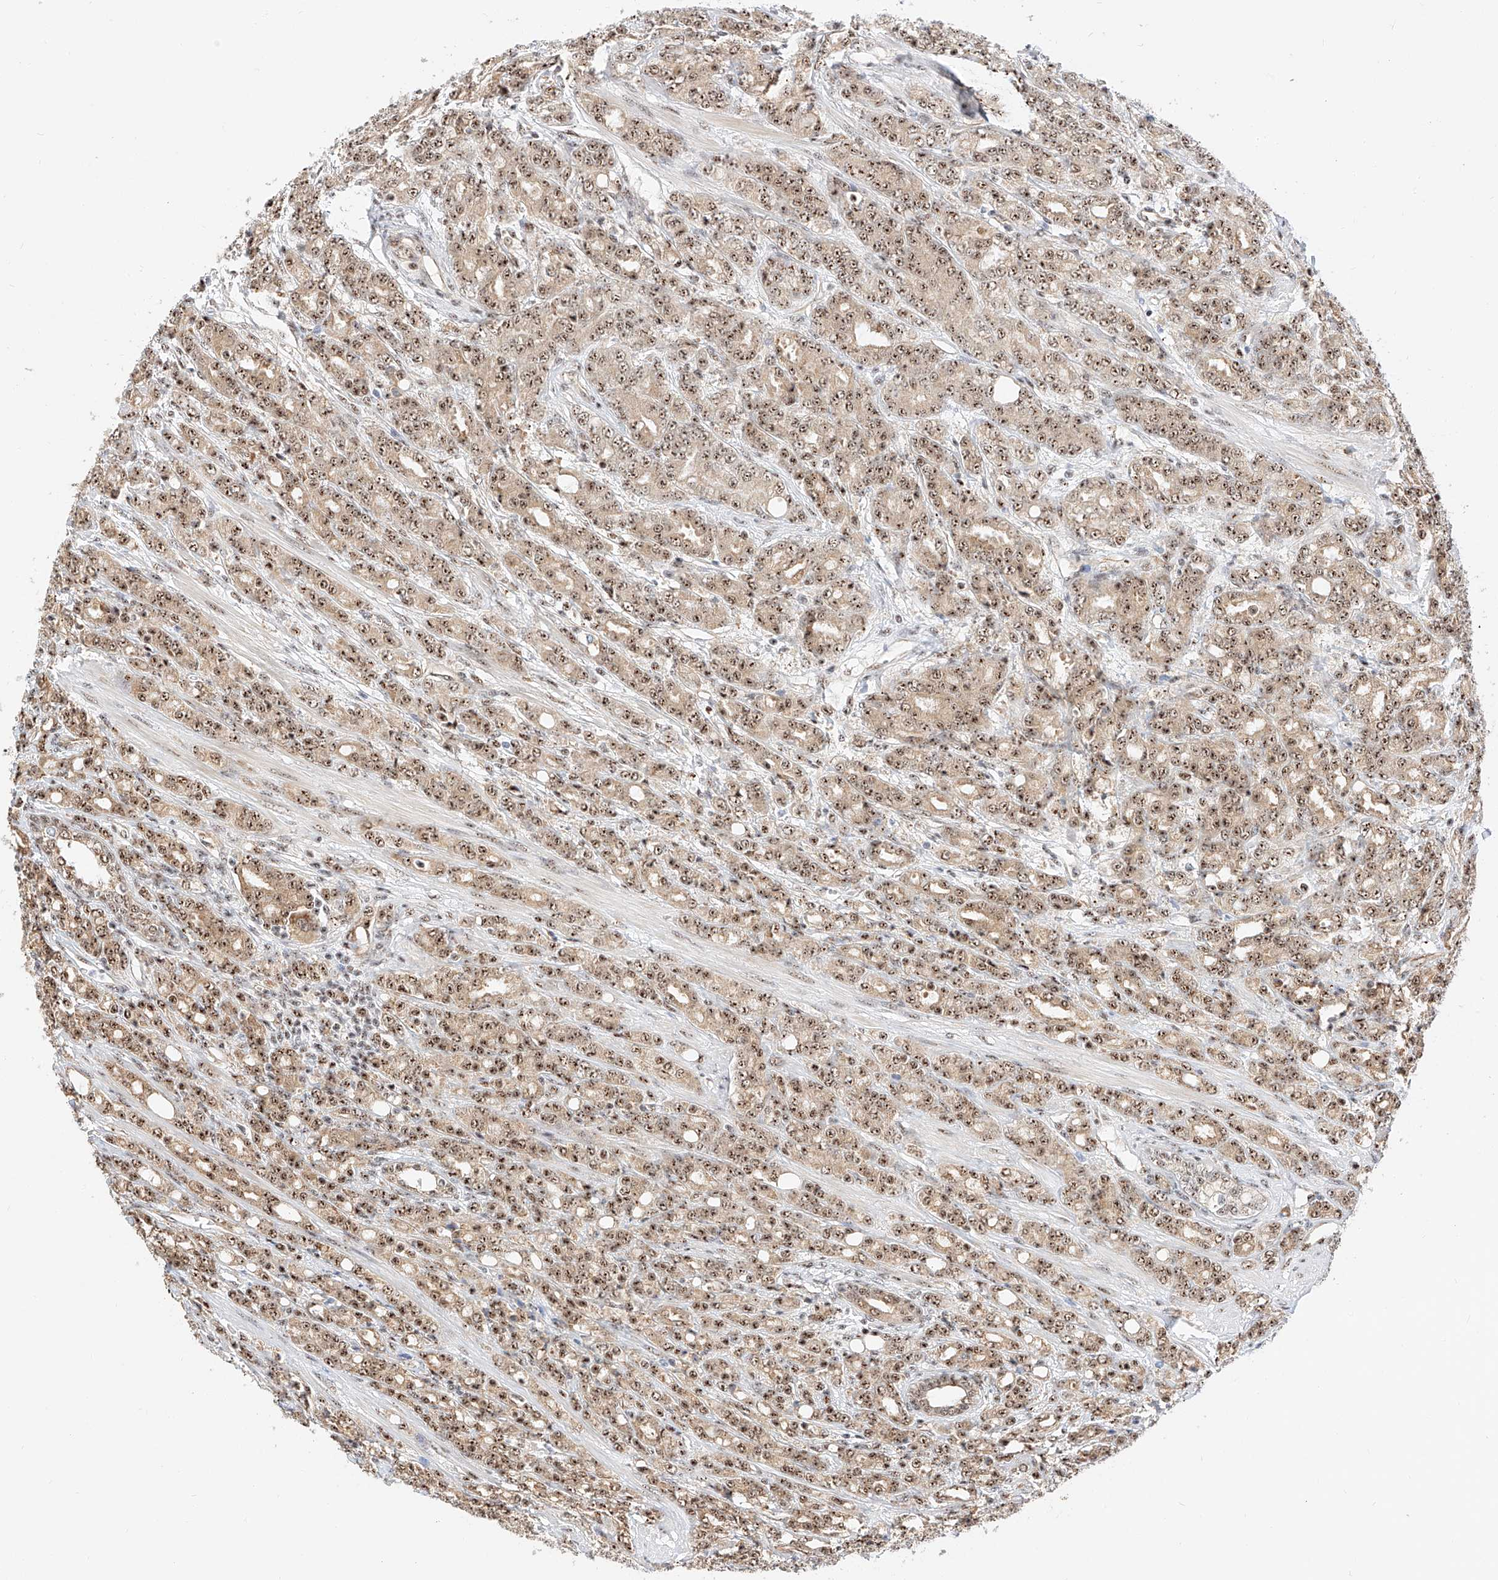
{"staining": {"intensity": "moderate", "quantity": ">75%", "location": "cytoplasmic/membranous,nuclear"}, "tissue": "prostate cancer", "cell_type": "Tumor cells", "image_type": "cancer", "snomed": [{"axis": "morphology", "description": "Adenocarcinoma, High grade"}, {"axis": "topography", "description": "Prostate"}], "caption": "The micrograph demonstrates immunohistochemical staining of prostate cancer (adenocarcinoma (high-grade)). There is moderate cytoplasmic/membranous and nuclear expression is identified in approximately >75% of tumor cells.", "gene": "ATXN7L2", "patient": {"sex": "male", "age": 62}}